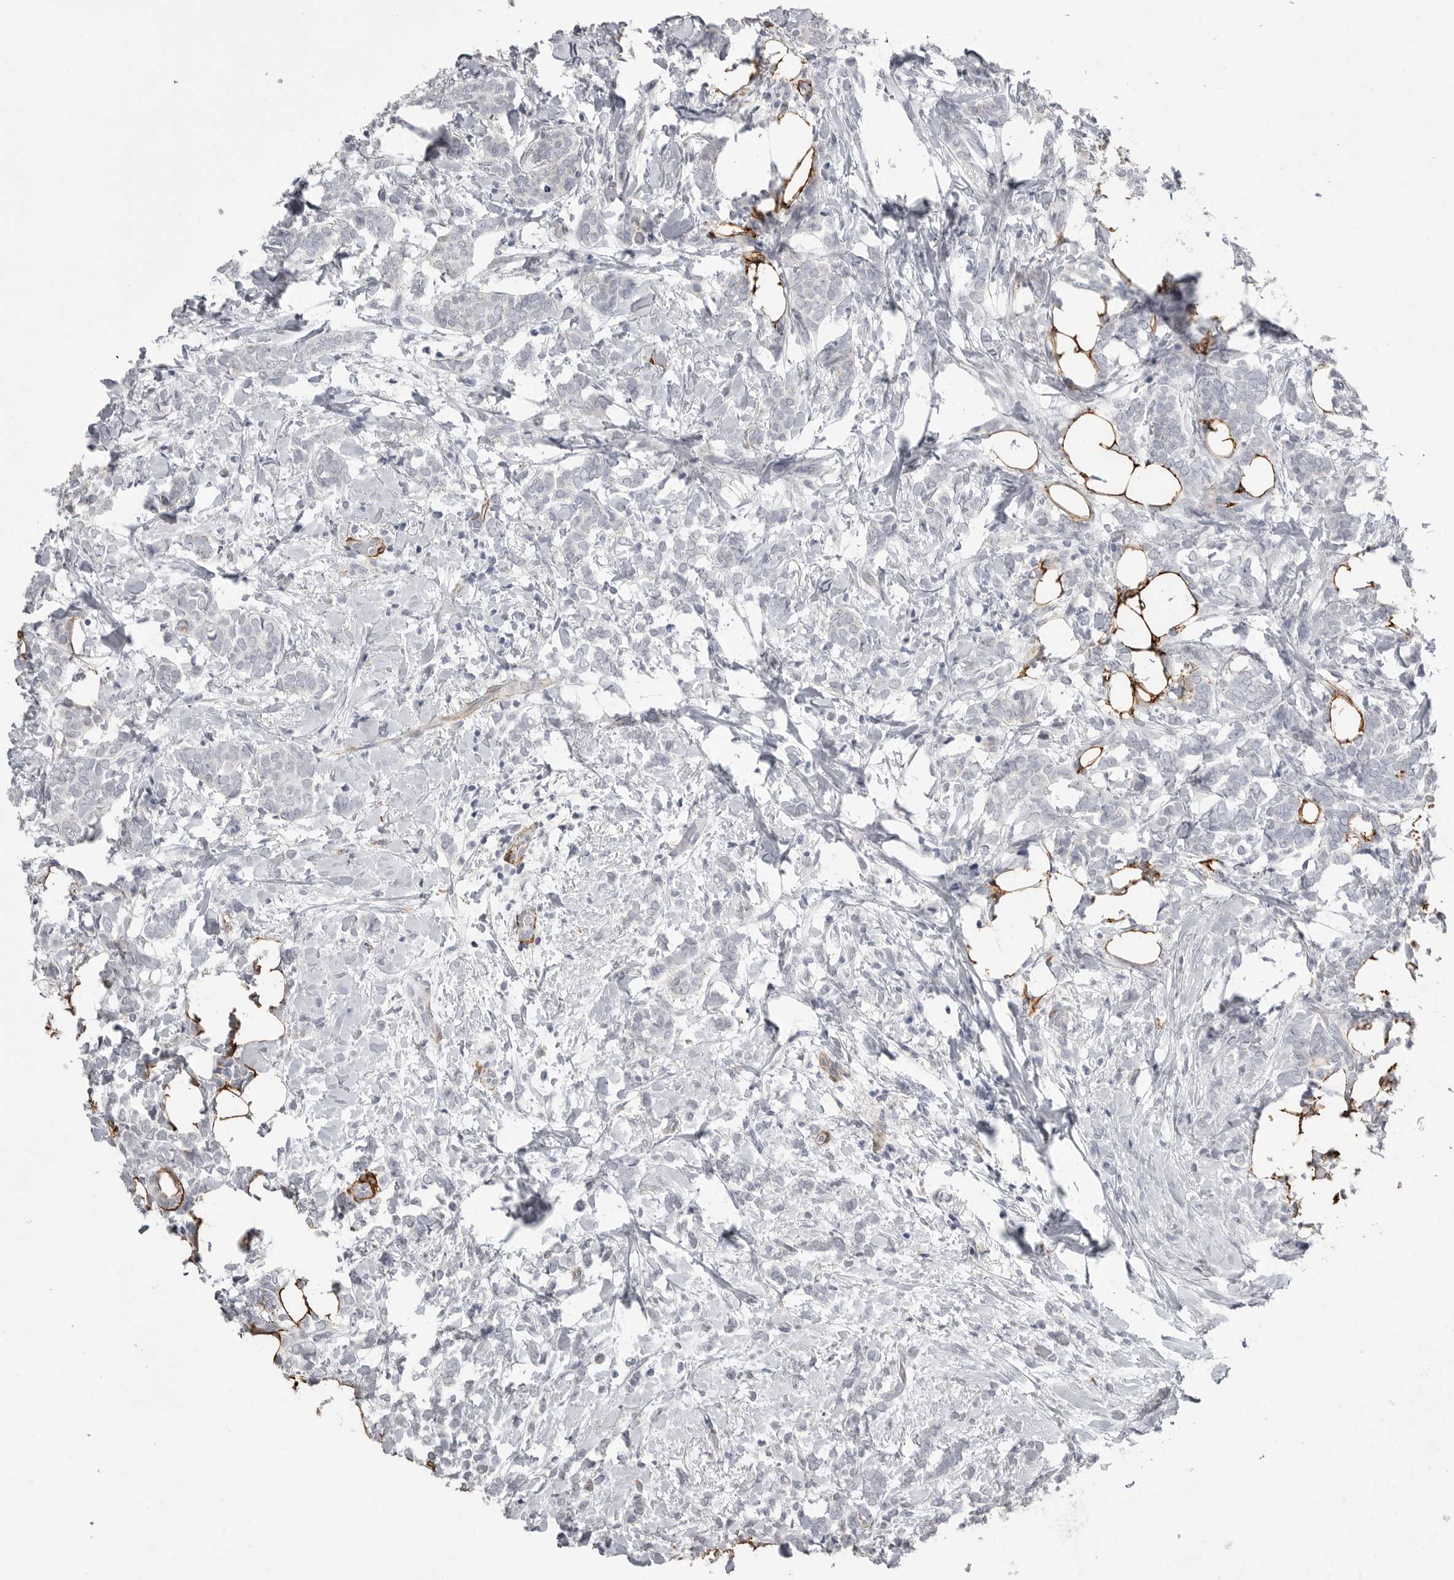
{"staining": {"intensity": "negative", "quantity": "none", "location": "none"}, "tissue": "breast cancer", "cell_type": "Tumor cells", "image_type": "cancer", "snomed": [{"axis": "morphology", "description": "Lobular carcinoma"}, {"axis": "topography", "description": "Breast"}], "caption": "Tumor cells are negative for brown protein staining in breast cancer (lobular carcinoma).", "gene": "AOC3", "patient": {"sex": "female", "age": 50}}